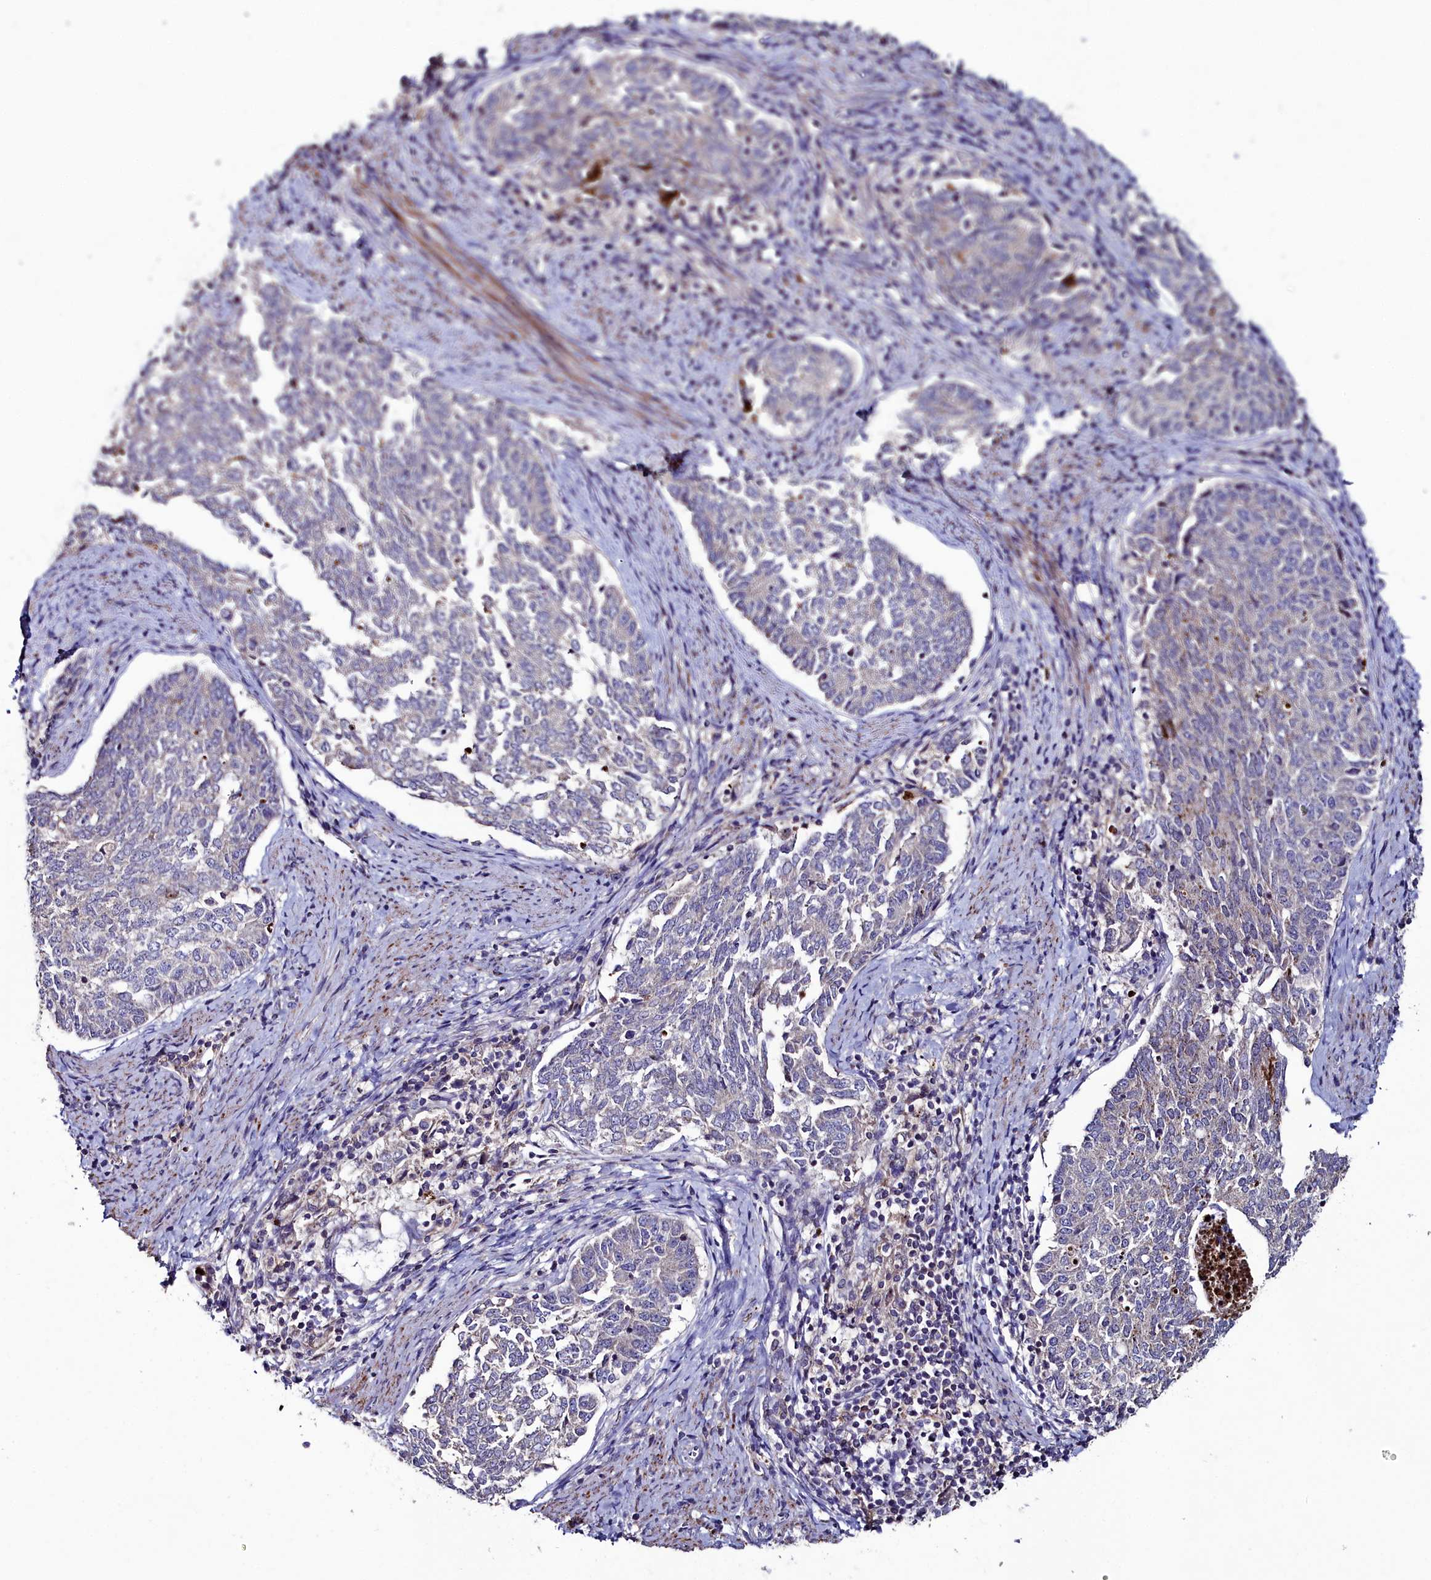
{"staining": {"intensity": "negative", "quantity": "none", "location": "none"}, "tissue": "endometrial cancer", "cell_type": "Tumor cells", "image_type": "cancer", "snomed": [{"axis": "morphology", "description": "Adenocarcinoma, NOS"}, {"axis": "topography", "description": "Endometrium"}], "caption": "IHC histopathology image of neoplastic tissue: endometrial adenocarcinoma stained with DAB (3,3'-diaminobenzidine) reveals no significant protein expression in tumor cells.", "gene": "AMBRA1", "patient": {"sex": "female", "age": 80}}